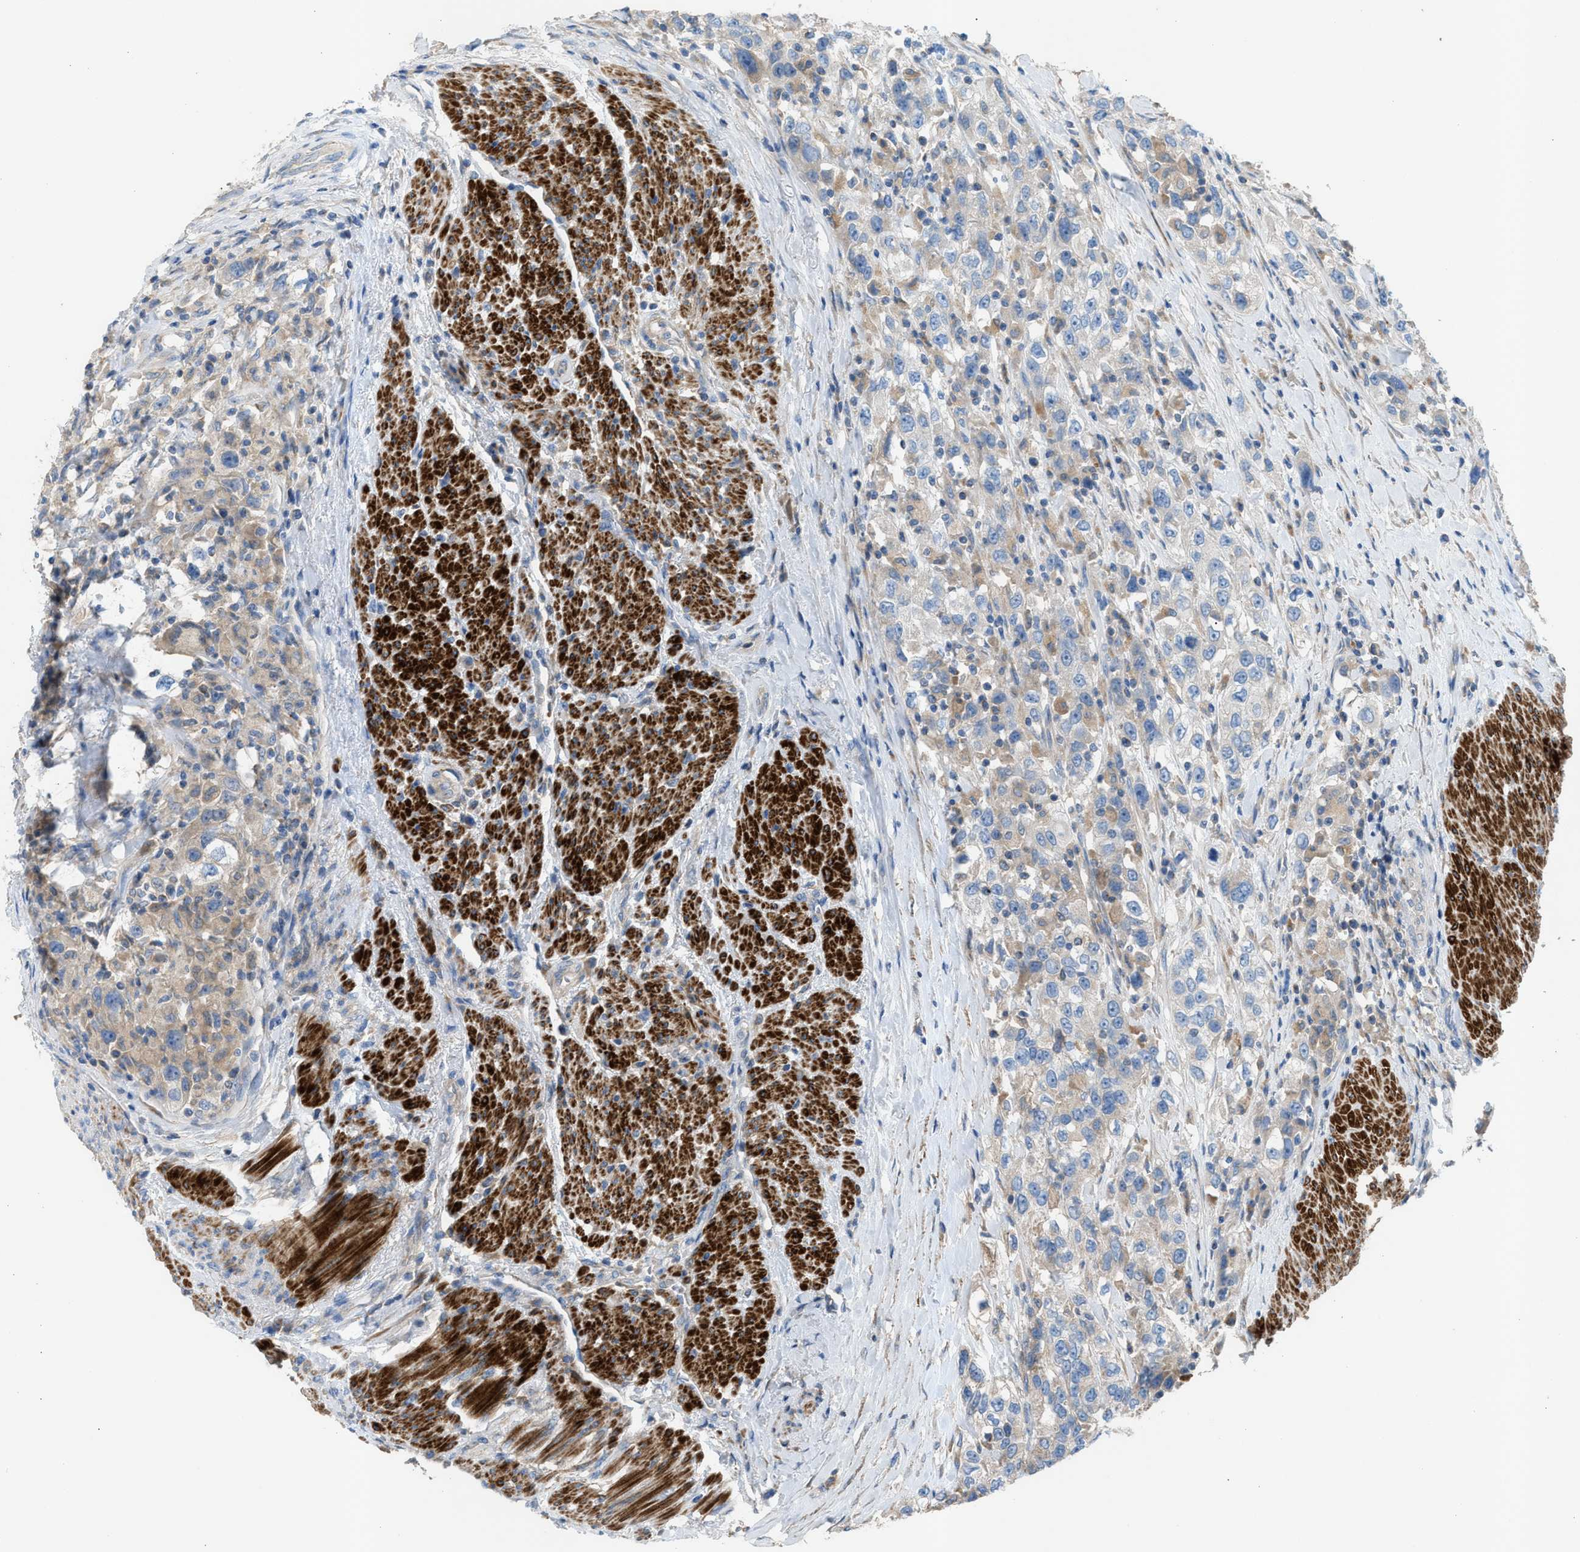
{"staining": {"intensity": "weak", "quantity": "<25%", "location": "cytoplasmic/membranous"}, "tissue": "urothelial cancer", "cell_type": "Tumor cells", "image_type": "cancer", "snomed": [{"axis": "morphology", "description": "Urothelial carcinoma, High grade"}, {"axis": "topography", "description": "Urinary bladder"}], "caption": "There is no significant staining in tumor cells of urothelial carcinoma (high-grade).", "gene": "AOAH", "patient": {"sex": "female", "age": 80}}